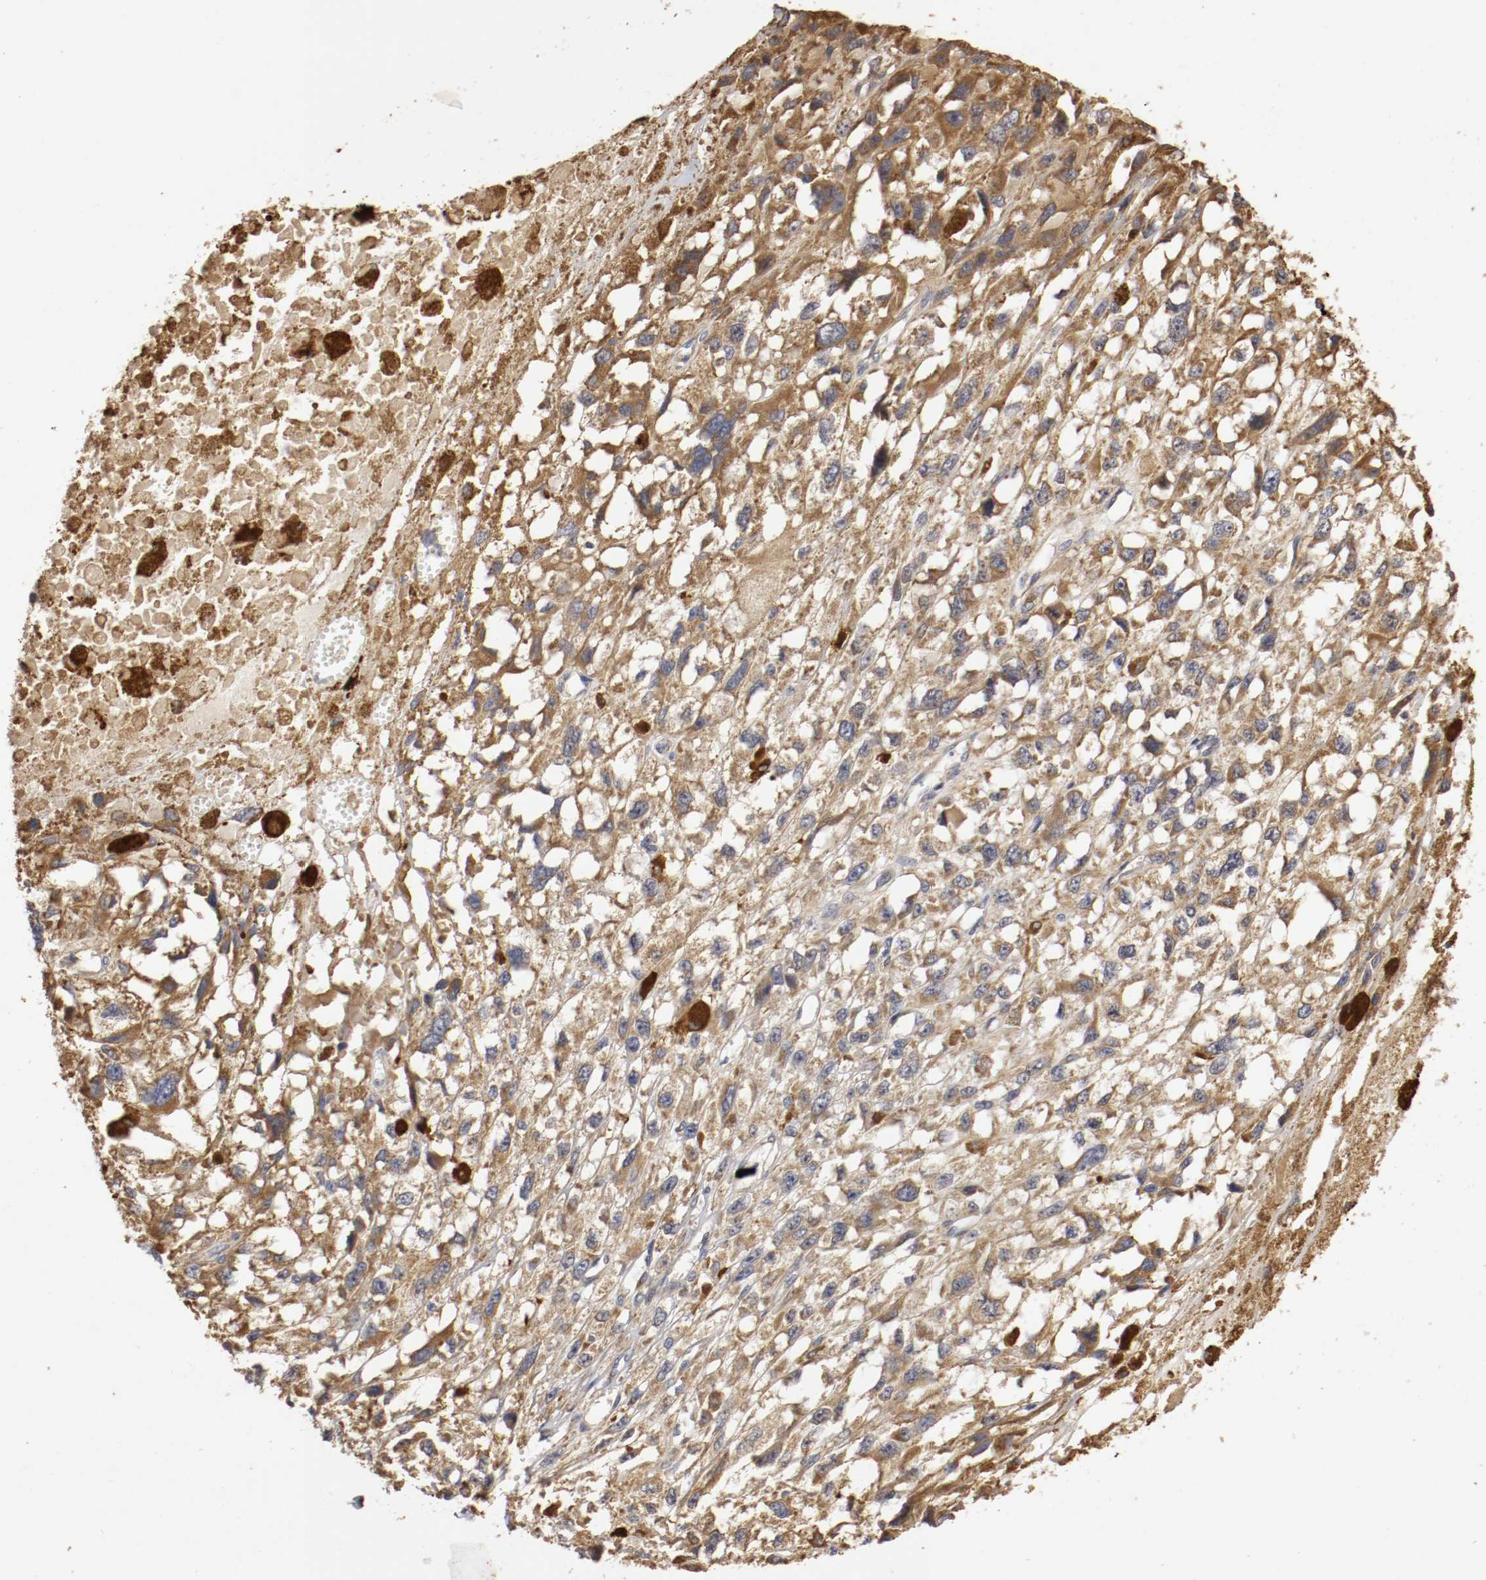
{"staining": {"intensity": "moderate", "quantity": ">75%", "location": "cytoplasmic/membranous"}, "tissue": "melanoma", "cell_type": "Tumor cells", "image_type": "cancer", "snomed": [{"axis": "morphology", "description": "Malignant melanoma, Metastatic site"}, {"axis": "topography", "description": "Lymph node"}], "caption": "Moderate cytoplasmic/membranous expression for a protein is present in approximately >75% of tumor cells of malignant melanoma (metastatic site) using immunohistochemistry (IHC).", "gene": "VEZT", "patient": {"sex": "male", "age": 59}}